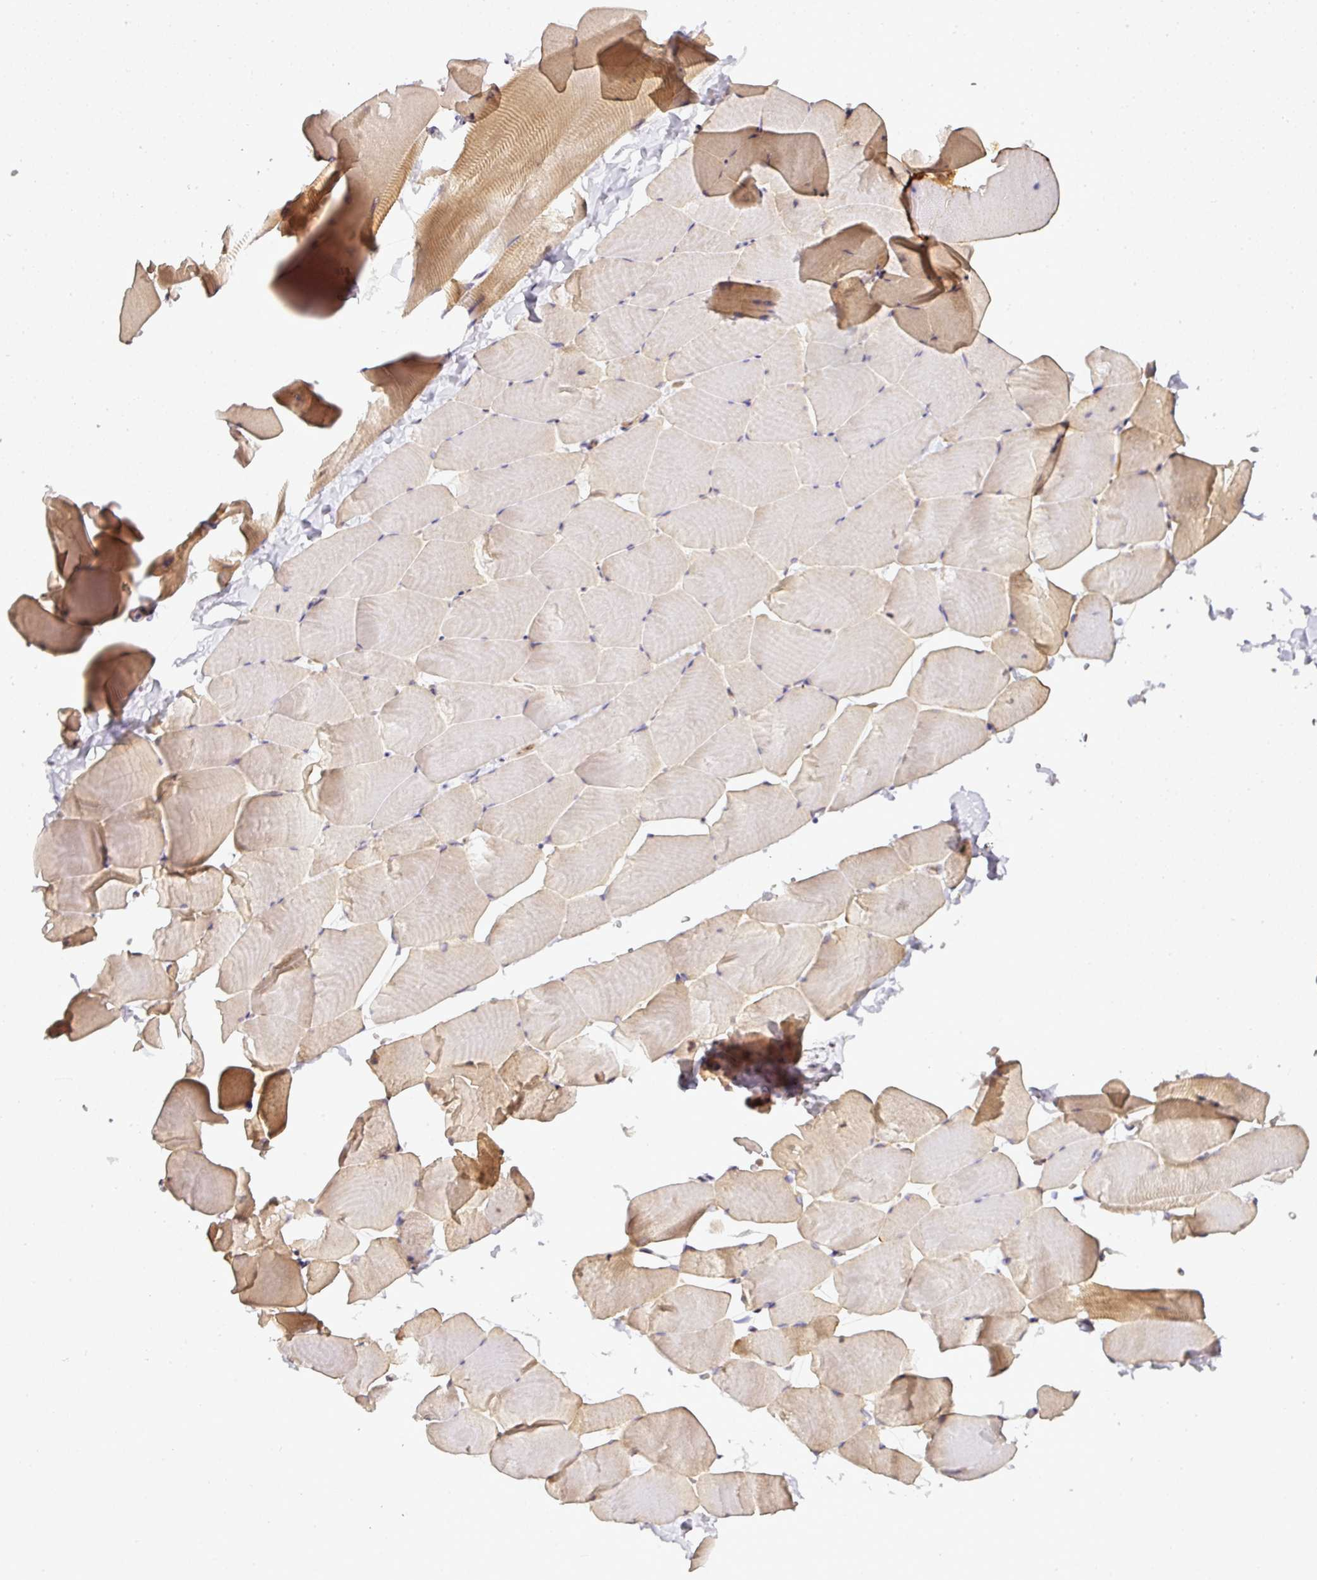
{"staining": {"intensity": "moderate", "quantity": "25%-75%", "location": "cytoplasmic/membranous,nuclear"}, "tissue": "skeletal muscle", "cell_type": "Myocytes", "image_type": "normal", "snomed": [{"axis": "morphology", "description": "Normal tissue, NOS"}, {"axis": "topography", "description": "Skeletal muscle"}], "caption": "This is an image of immunohistochemistry staining of unremarkable skeletal muscle, which shows moderate positivity in the cytoplasmic/membranous,nuclear of myocytes.", "gene": "C1orf226", "patient": {"sex": "male", "age": 25}}